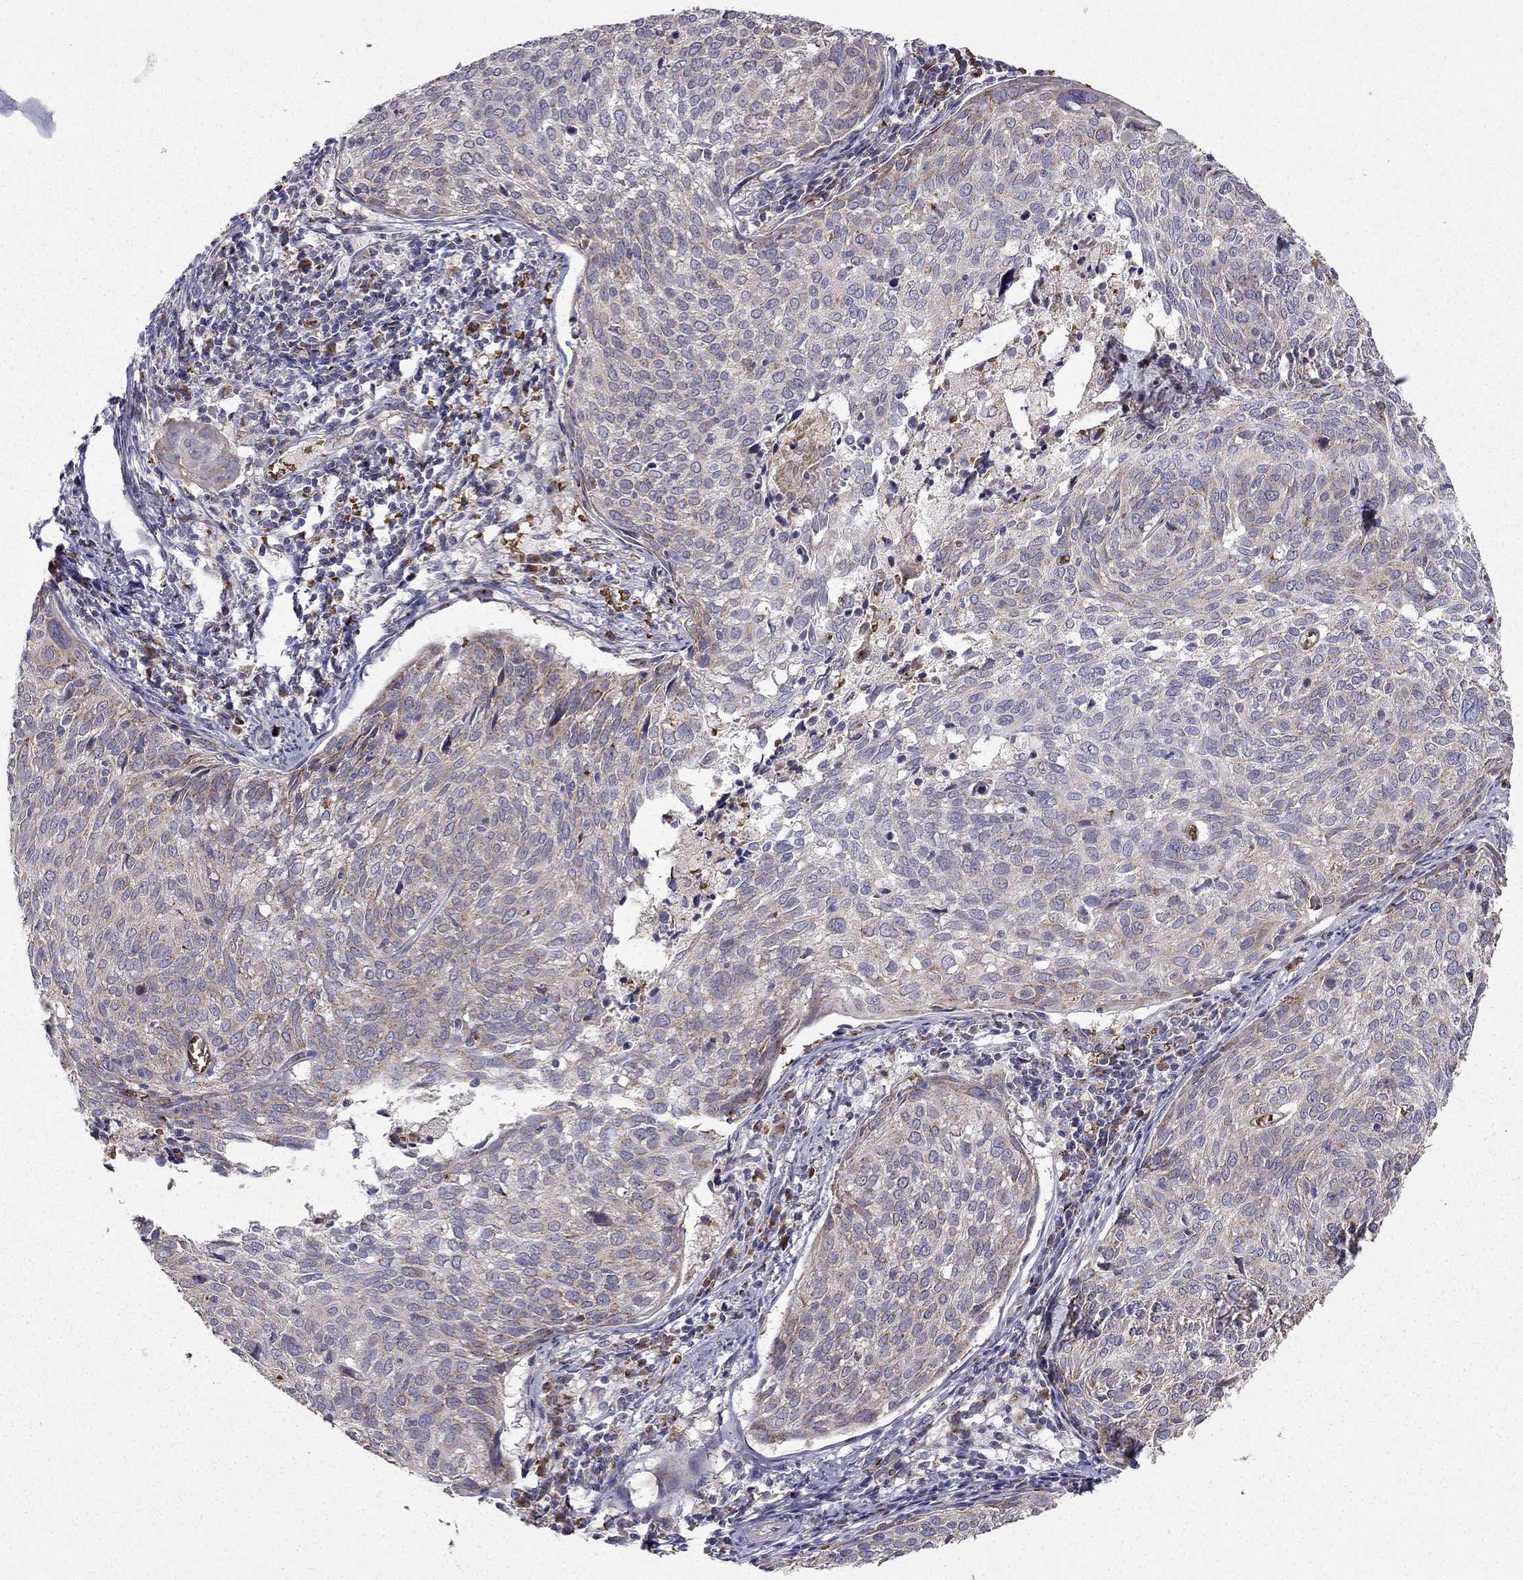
{"staining": {"intensity": "weak", "quantity": "<25%", "location": "cytoplasmic/membranous"}, "tissue": "cervical cancer", "cell_type": "Tumor cells", "image_type": "cancer", "snomed": [{"axis": "morphology", "description": "Squamous cell carcinoma, NOS"}, {"axis": "topography", "description": "Cervix"}], "caption": "There is no significant expression in tumor cells of cervical cancer.", "gene": "B4GALT7", "patient": {"sex": "female", "age": 39}}